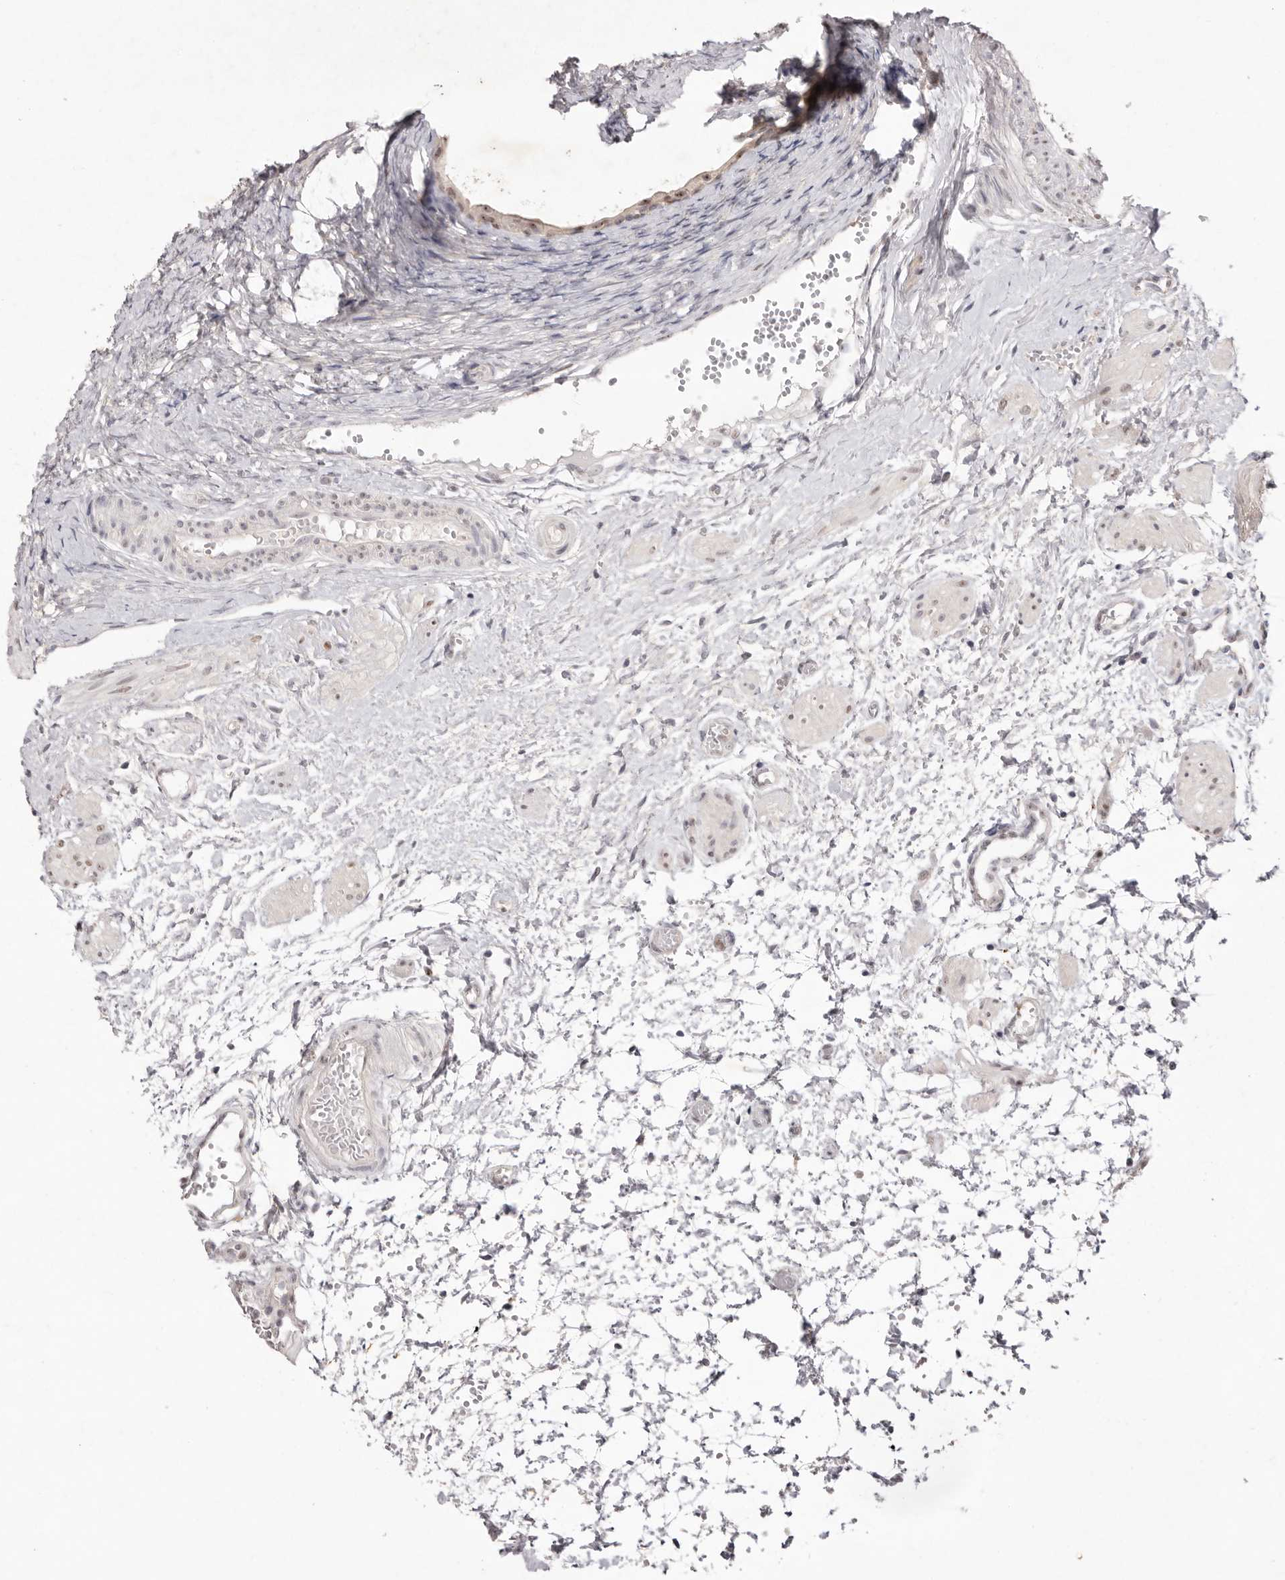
{"staining": {"intensity": "negative", "quantity": "none", "location": "none"}, "tissue": "ovary", "cell_type": "Ovarian stroma cells", "image_type": "normal", "snomed": [{"axis": "morphology", "description": "Normal tissue, NOS"}, {"axis": "topography", "description": "Ovary"}], "caption": "DAB immunohistochemical staining of unremarkable ovary exhibits no significant staining in ovarian stroma cells.", "gene": "TADA1", "patient": {"sex": "female", "age": 41}}